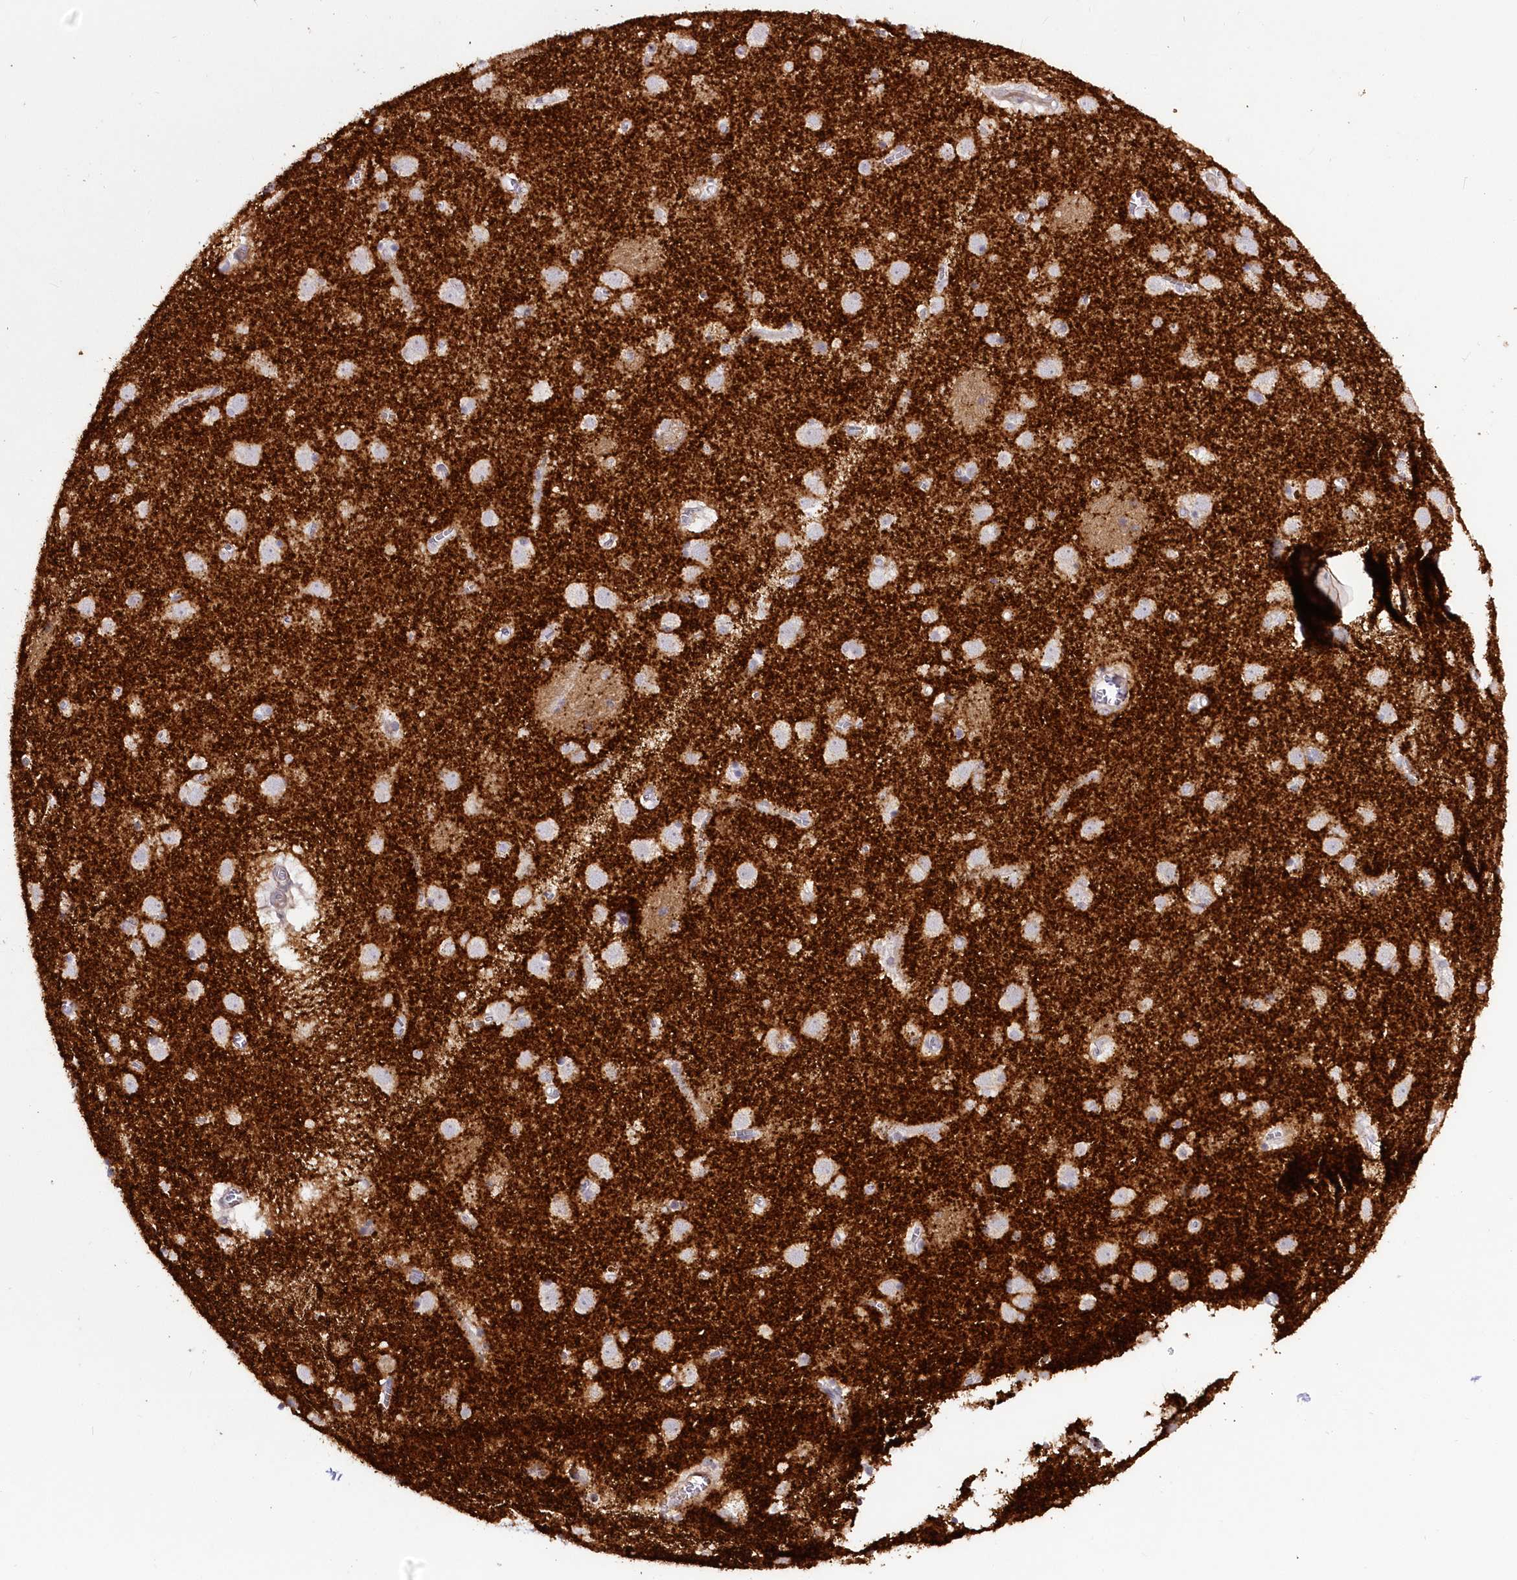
{"staining": {"intensity": "negative", "quantity": "none", "location": "none"}, "tissue": "caudate", "cell_type": "Glial cells", "image_type": "normal", "snomed": [{"axis": "morphology", "description": "Normal tissue, NOS"}, {"axis": "topography", "description": "Lateral ventricle wall"}], "caption": "IHC histopathology image of benign caudate: caudate stained with DAB (3,3'-diaminobenzidine) reveals no significant protein positivity in glial cells.", "gene": "SNED1", "patient": {"sex": "male", "age": 70}}